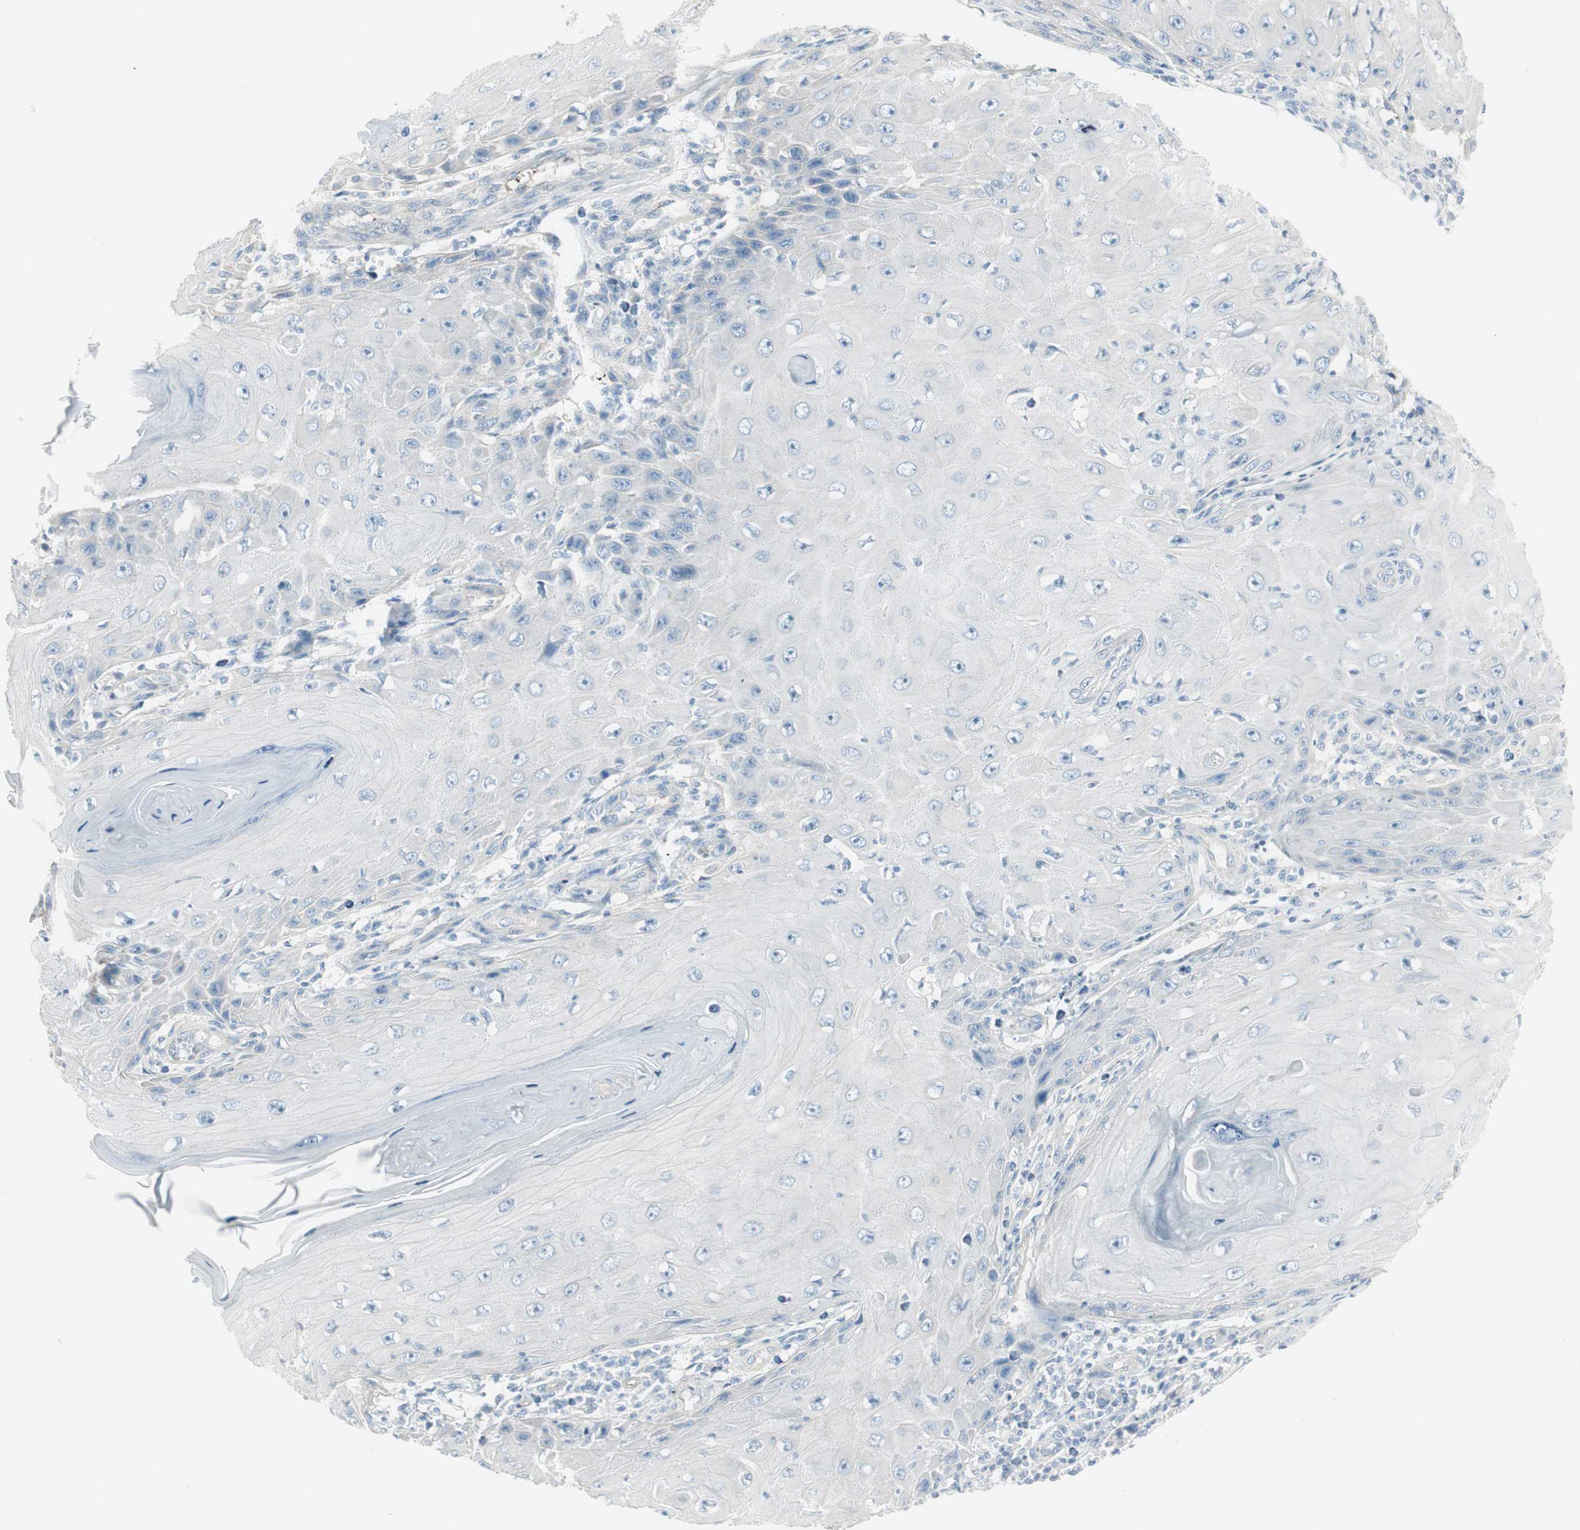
{"staining": {"intensity": "negative", "quantity": "none", "location": "none"}, "tissue": "skin cancer", "cell_type": "Tumor cells", "image_type": "cancer", "snomed": [{"axis": "morphology", "description": "Squamous cell carcinoma, NOS"}, {"axis": "topography", "description": "Skin"}], "caption": "There is no significant staining in tumor cells of skin squamous cell carcinoma. (DAB (3,3'-diaminobenzidine) immunohistochemistry visualized using brightfield microscopy, high magnification).", "gene": "CACNA2D1", "patient": {"sex": "female", "age": 73}}